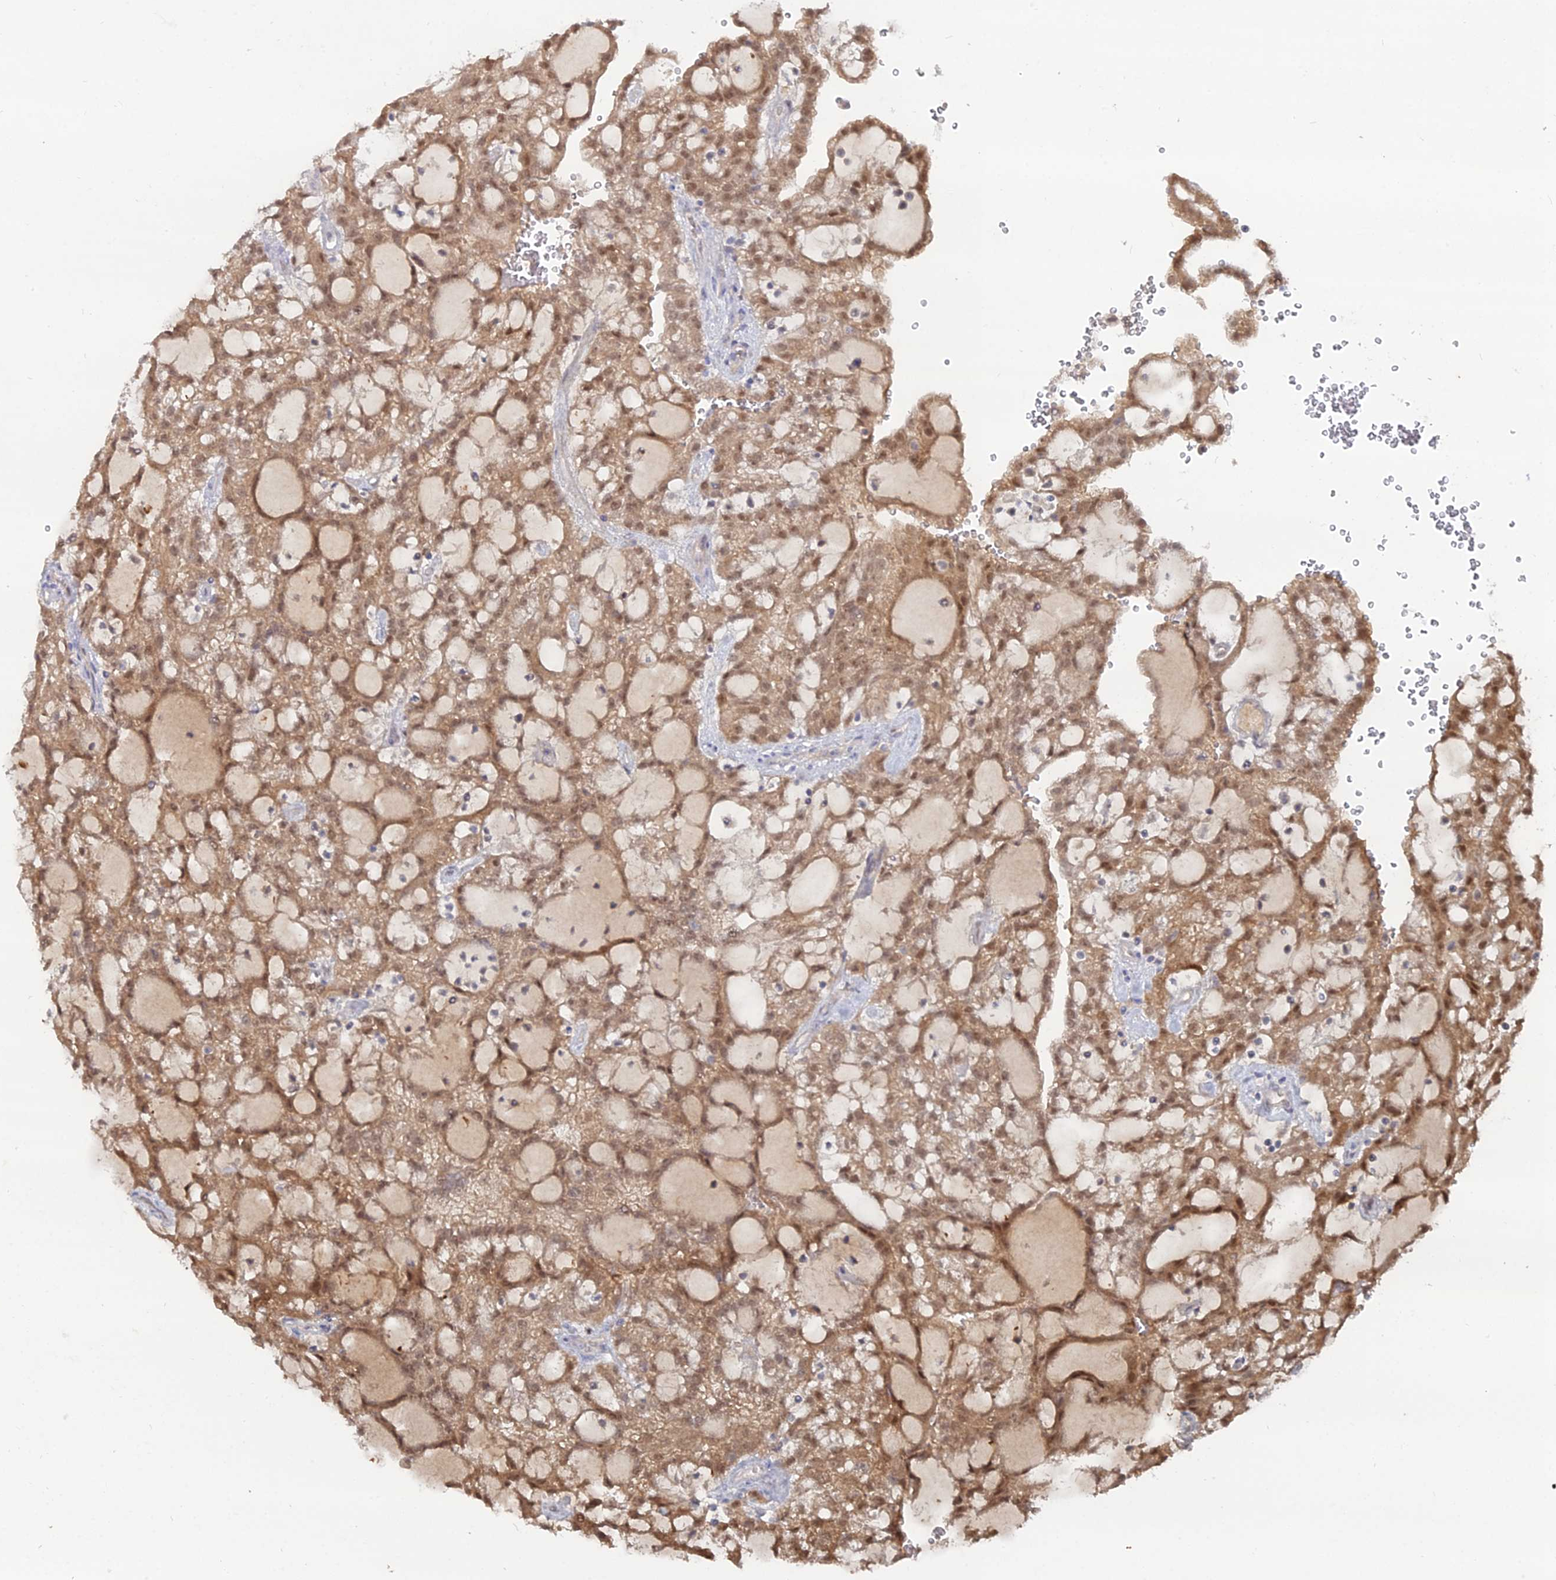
{"staining": {"intensity": "moderate", "quantity": ">75%", "location": "cytoplasmic/membranous,nuclear"}, "tissue": "renal cancer", "cell_type": "Tumor cells", "image_type": "cancer", "snomed": [{"axis": "morphology", "description": "Adenocarcinoma, NOS"}, {"axis": "topography", "description": "Kidney"}], "caption": "Human adenocarcinoma (renal) stained with a brown dye reveals moderate cytoplasmic/membranous and nuclear positive staining in about >75% of tumor cells.", "gene": "THAP4", "patient": {"sex": "male", "age": 63}}